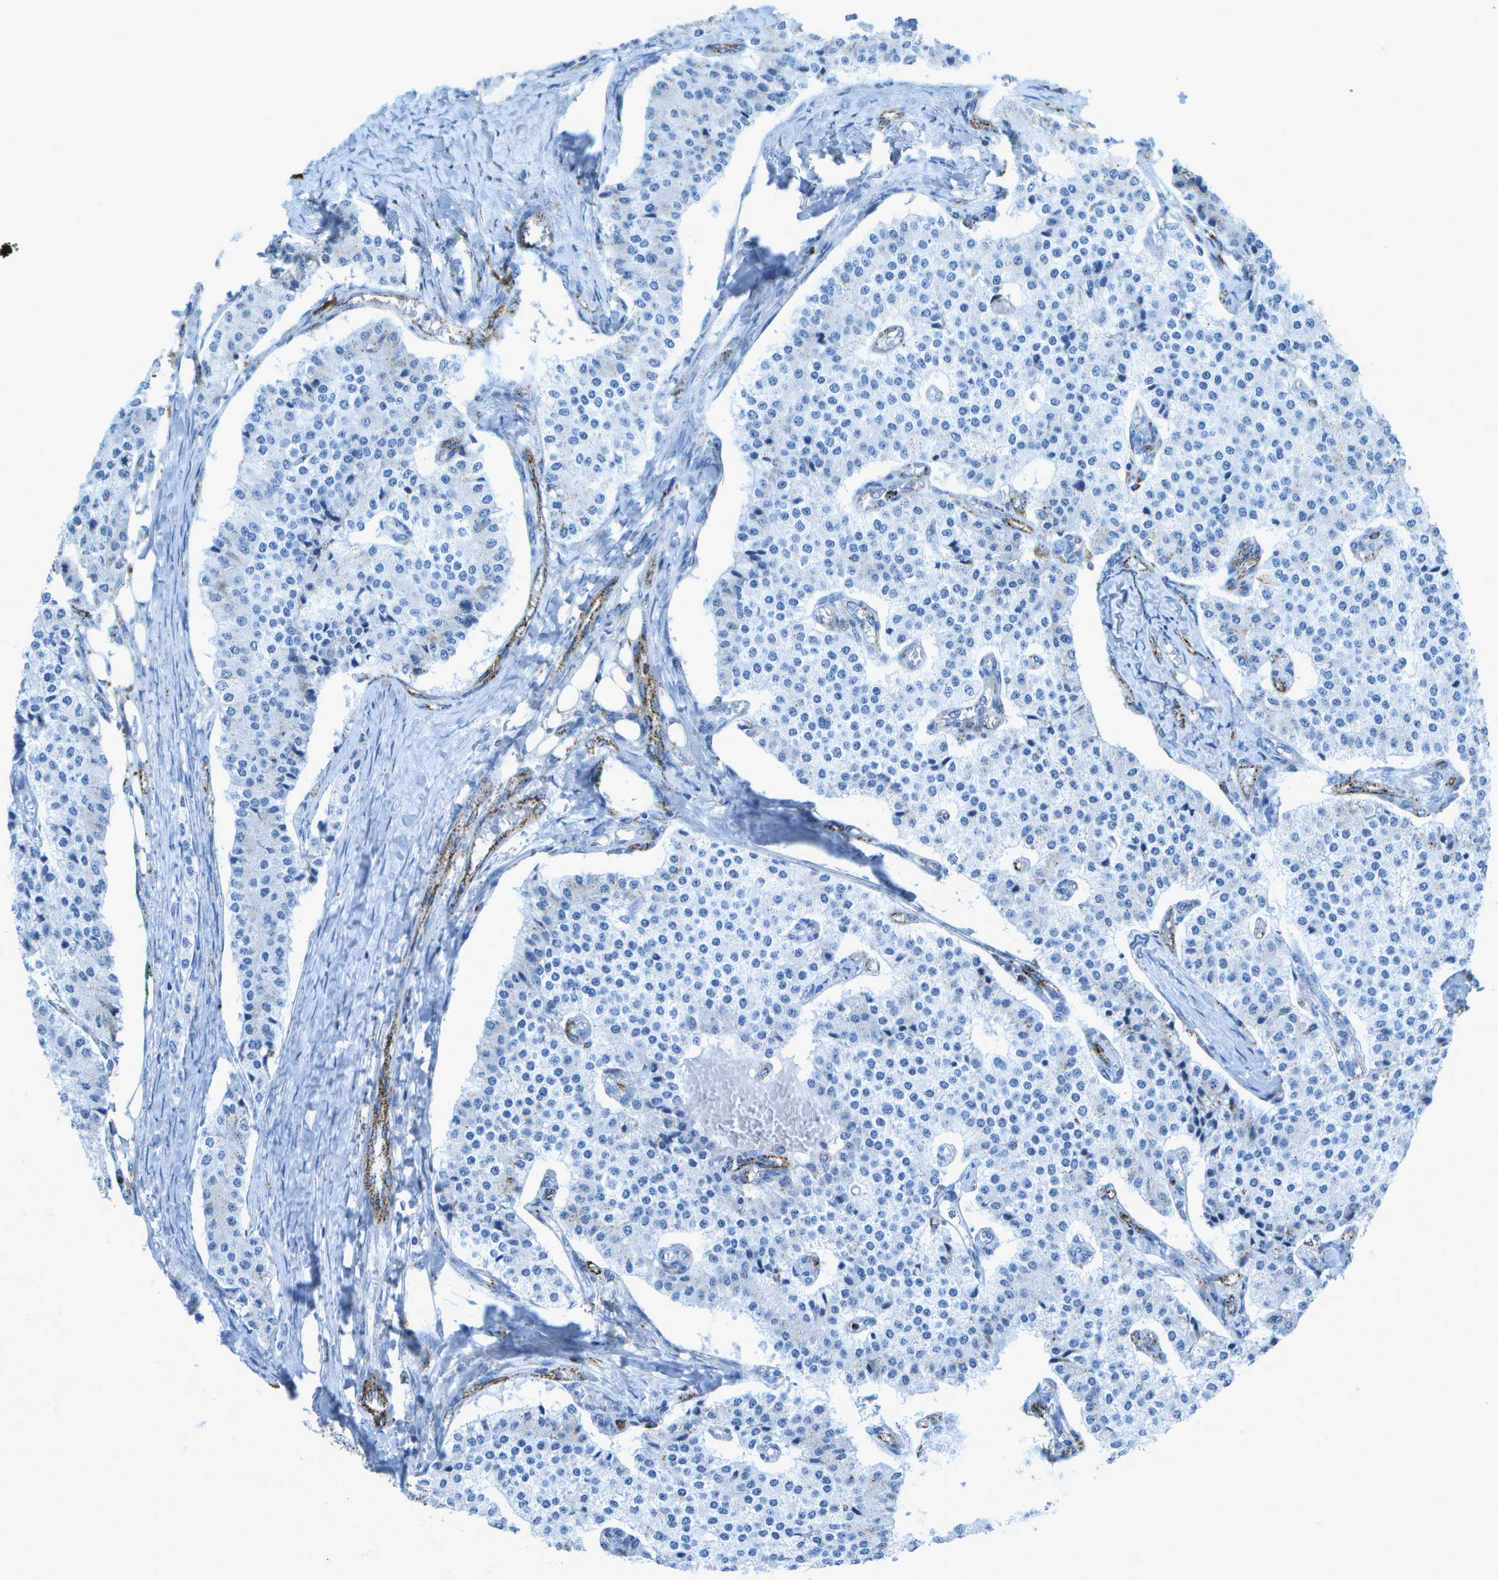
{"staining": {"intensity": "negative", "quantity": "none", "location": "none"}, "tissue": "carcinoid", "cell_type": "Tumor cells", "image_type": "cancer", "snomed": [{"axis": "morphology", "description": "Carcinoid, malignant, NOS"}, {"axis": "topography", "description": "Colon"}], "caption": "This is an immunohistochemistry image of carcinoid (malignant). There is no positivity in tumor cells.", "gene": "PRCP", "patient": {"sex": "female", "age": 52}}